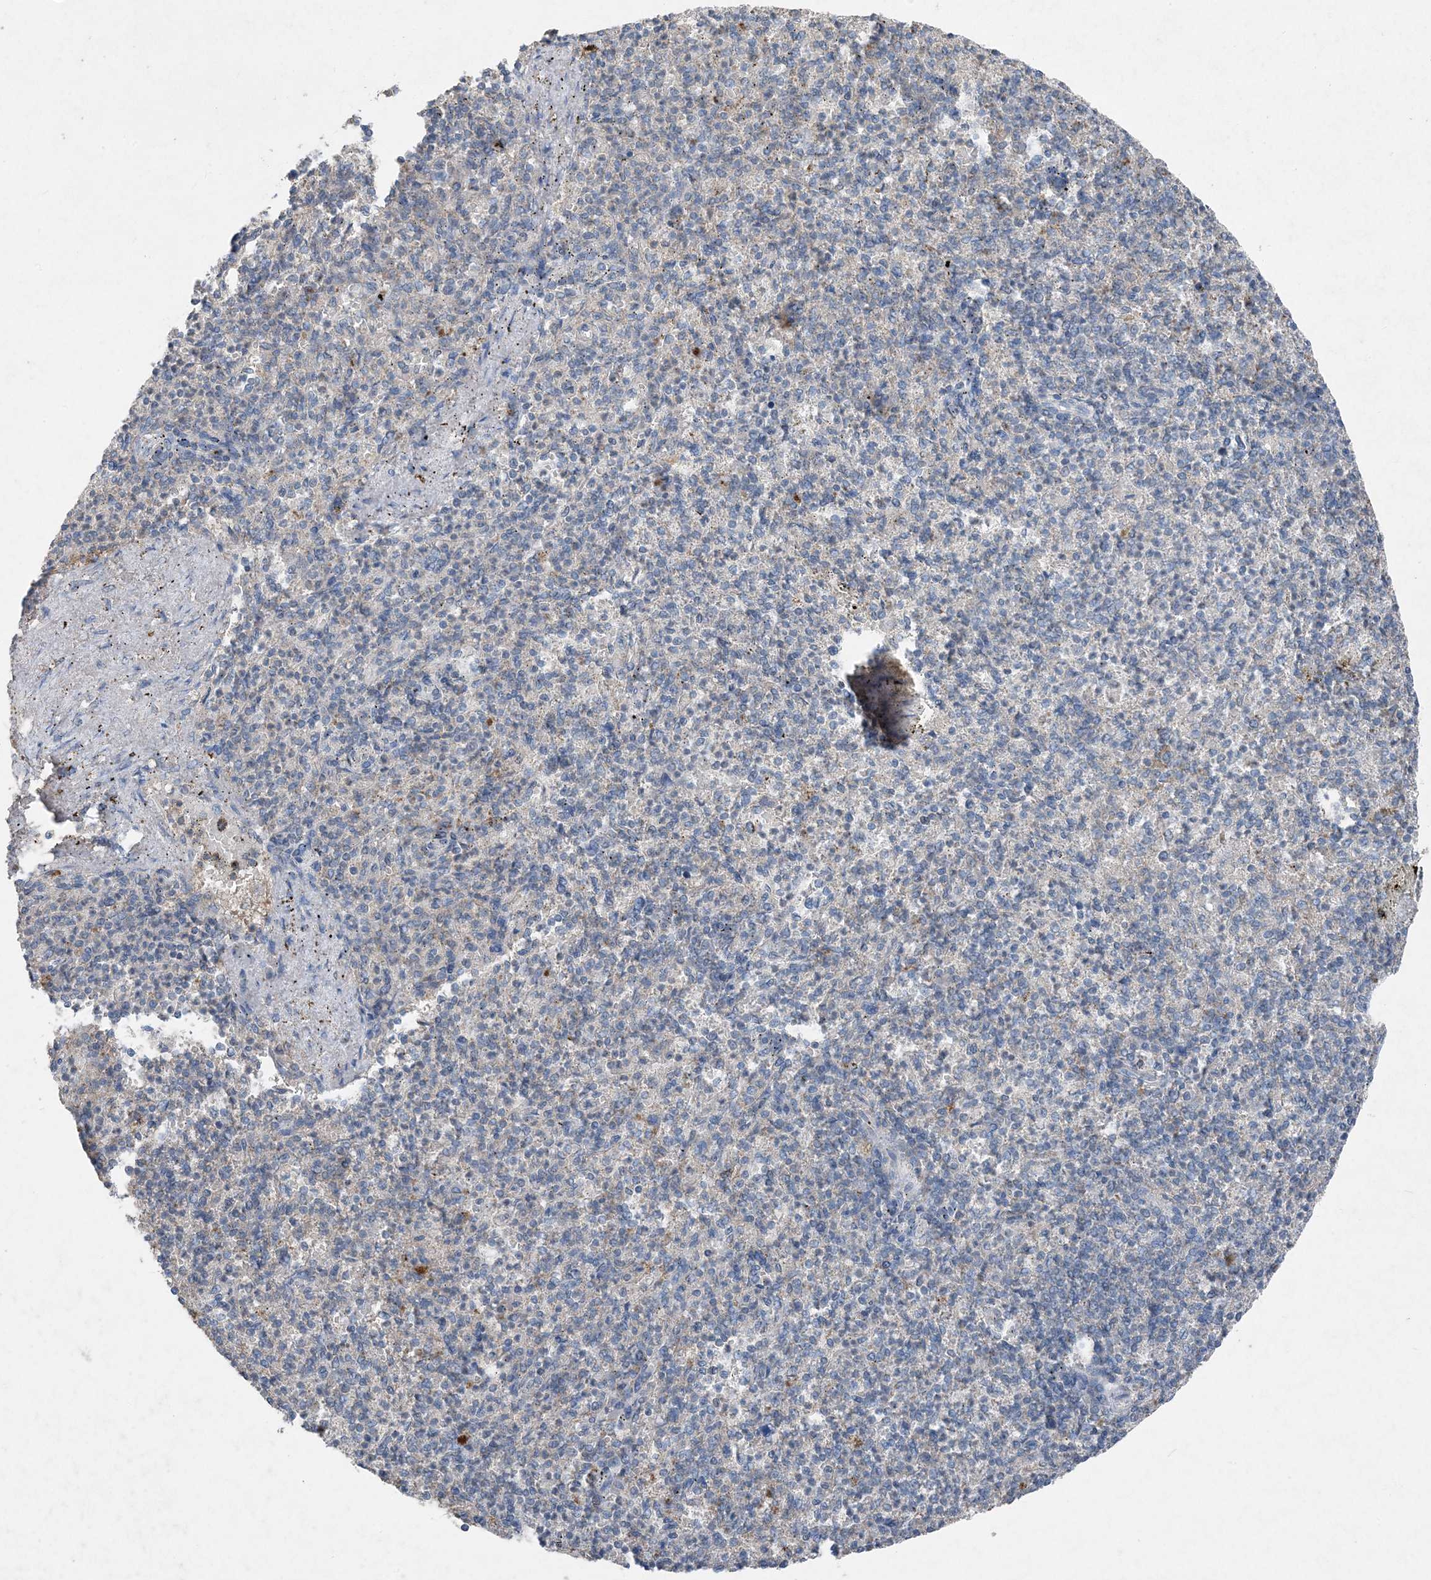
{"staining": {"intensity": "moderate", "quantity": "<25%", "location": "cytoplasmic/membranous"}, "tissue": "spleen", "cell_type": "Cells in red pulp", "image_type": "normal", "snomed": [{"axis": "morphology", "description": "Normal tissue, NOS"}, {"axis": "topography", "description": "Spleen"}], "caption": "A high-resolution photomicrograph shows immunohistochemistry (IHC) staining of unremarkable spleen, which exhibits moderate cytoplasmic/membranous staining in approximately <25% of cells in red pulp. (IHC, brightfield microscopy, high magnification).", "gene": "FCN3", "patient": {"sex": "female", "age": 74}}